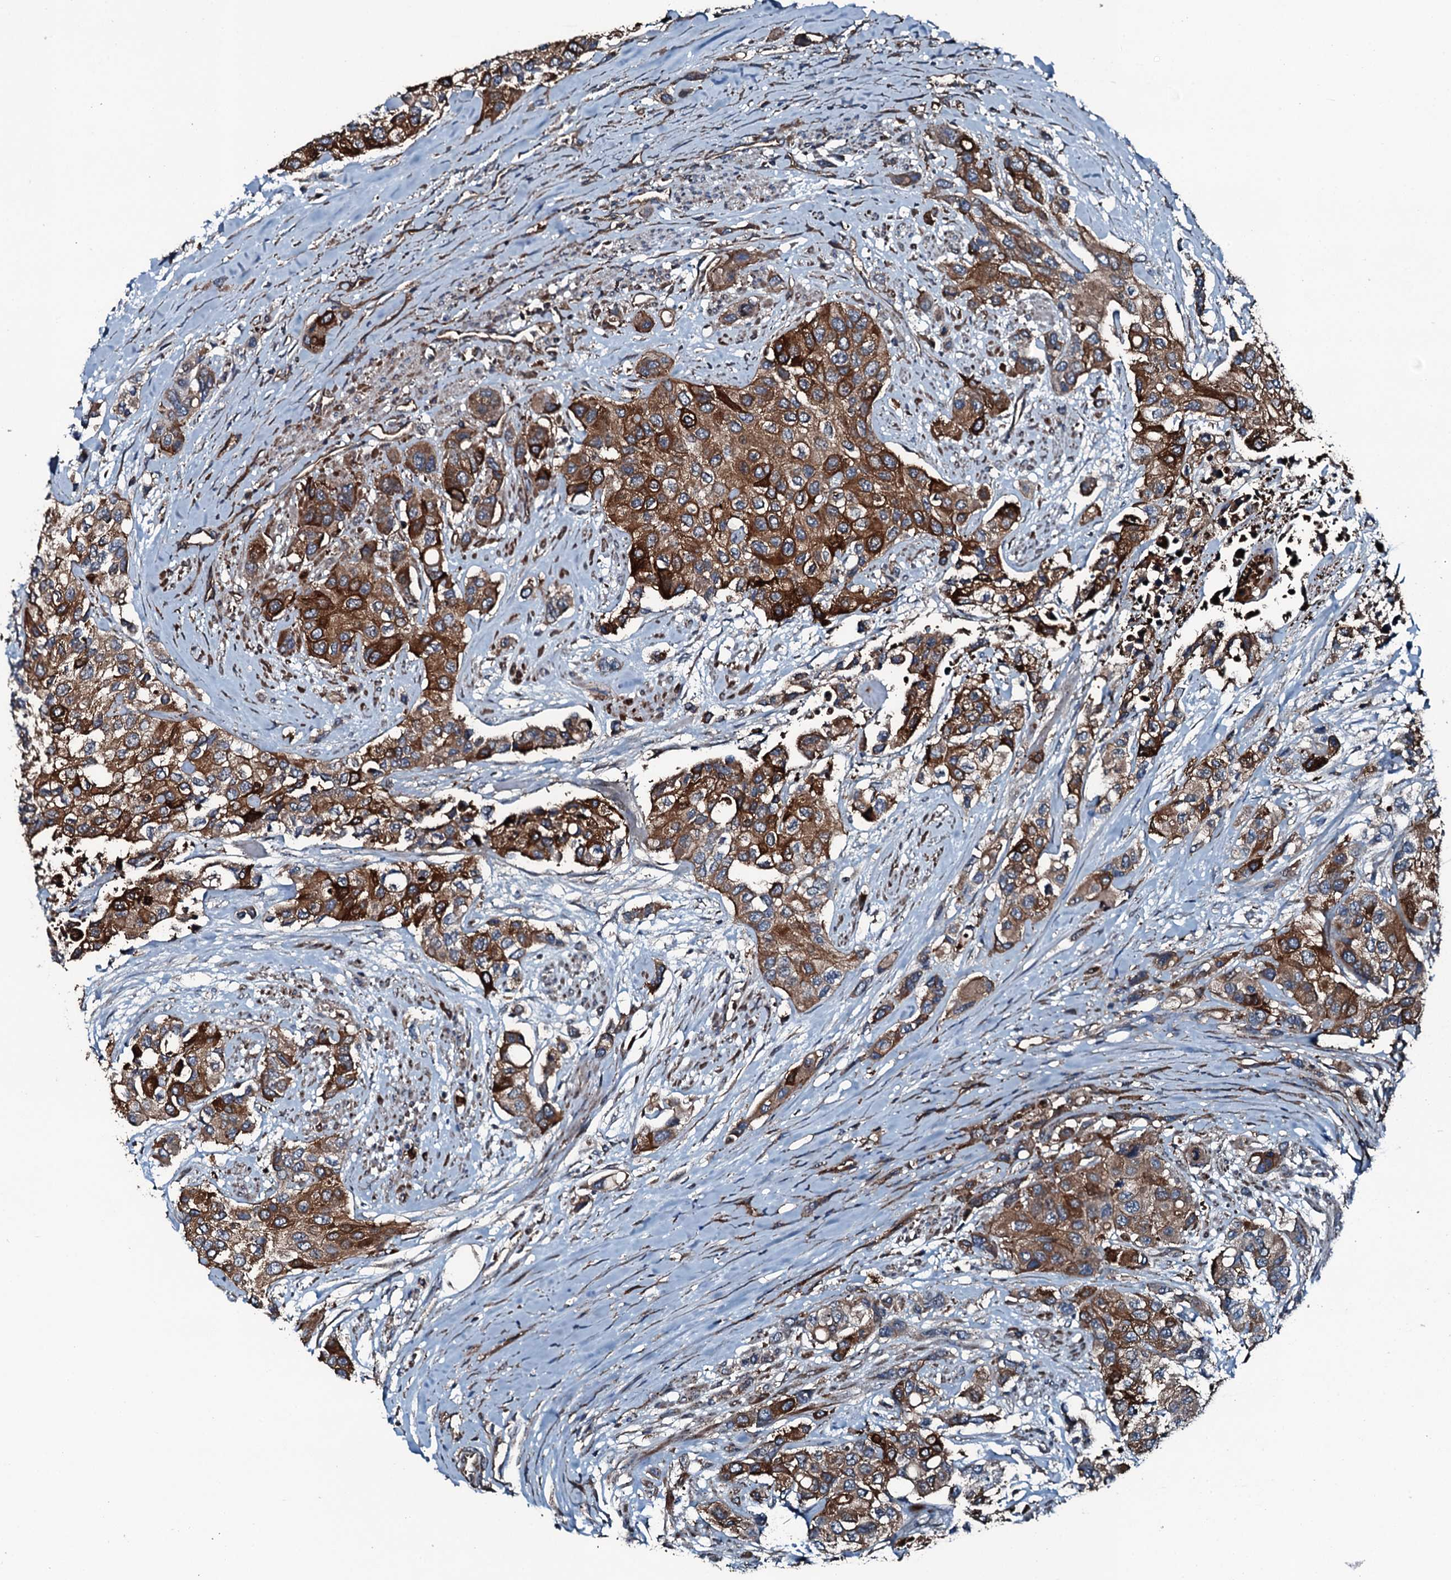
{"staining": {"intensity": "strong", "quantity": ">75%", "location": "cytoplasmic/membranous"}, "tissue": "urothelial cancer", "cell_type": "Tumor cells", "image_type": "cancer", "snomed": [{"axis": "morphology", "description": "Normal tissue, NOS"}, {"axis": "morphology", "description": "Urothelial carcinoma, High grade"}, {"axis": "topography", "description": "Vascular tissue"}, {"axis": "topography", "description": "Urinary bladder"}], "caption": "Urothelial carcinoma (high-grade) stained with a protein marker shows strong staining in tumor cells.", "gene": "TRIM7", "patient": {"sex": "female", "age": 56}}